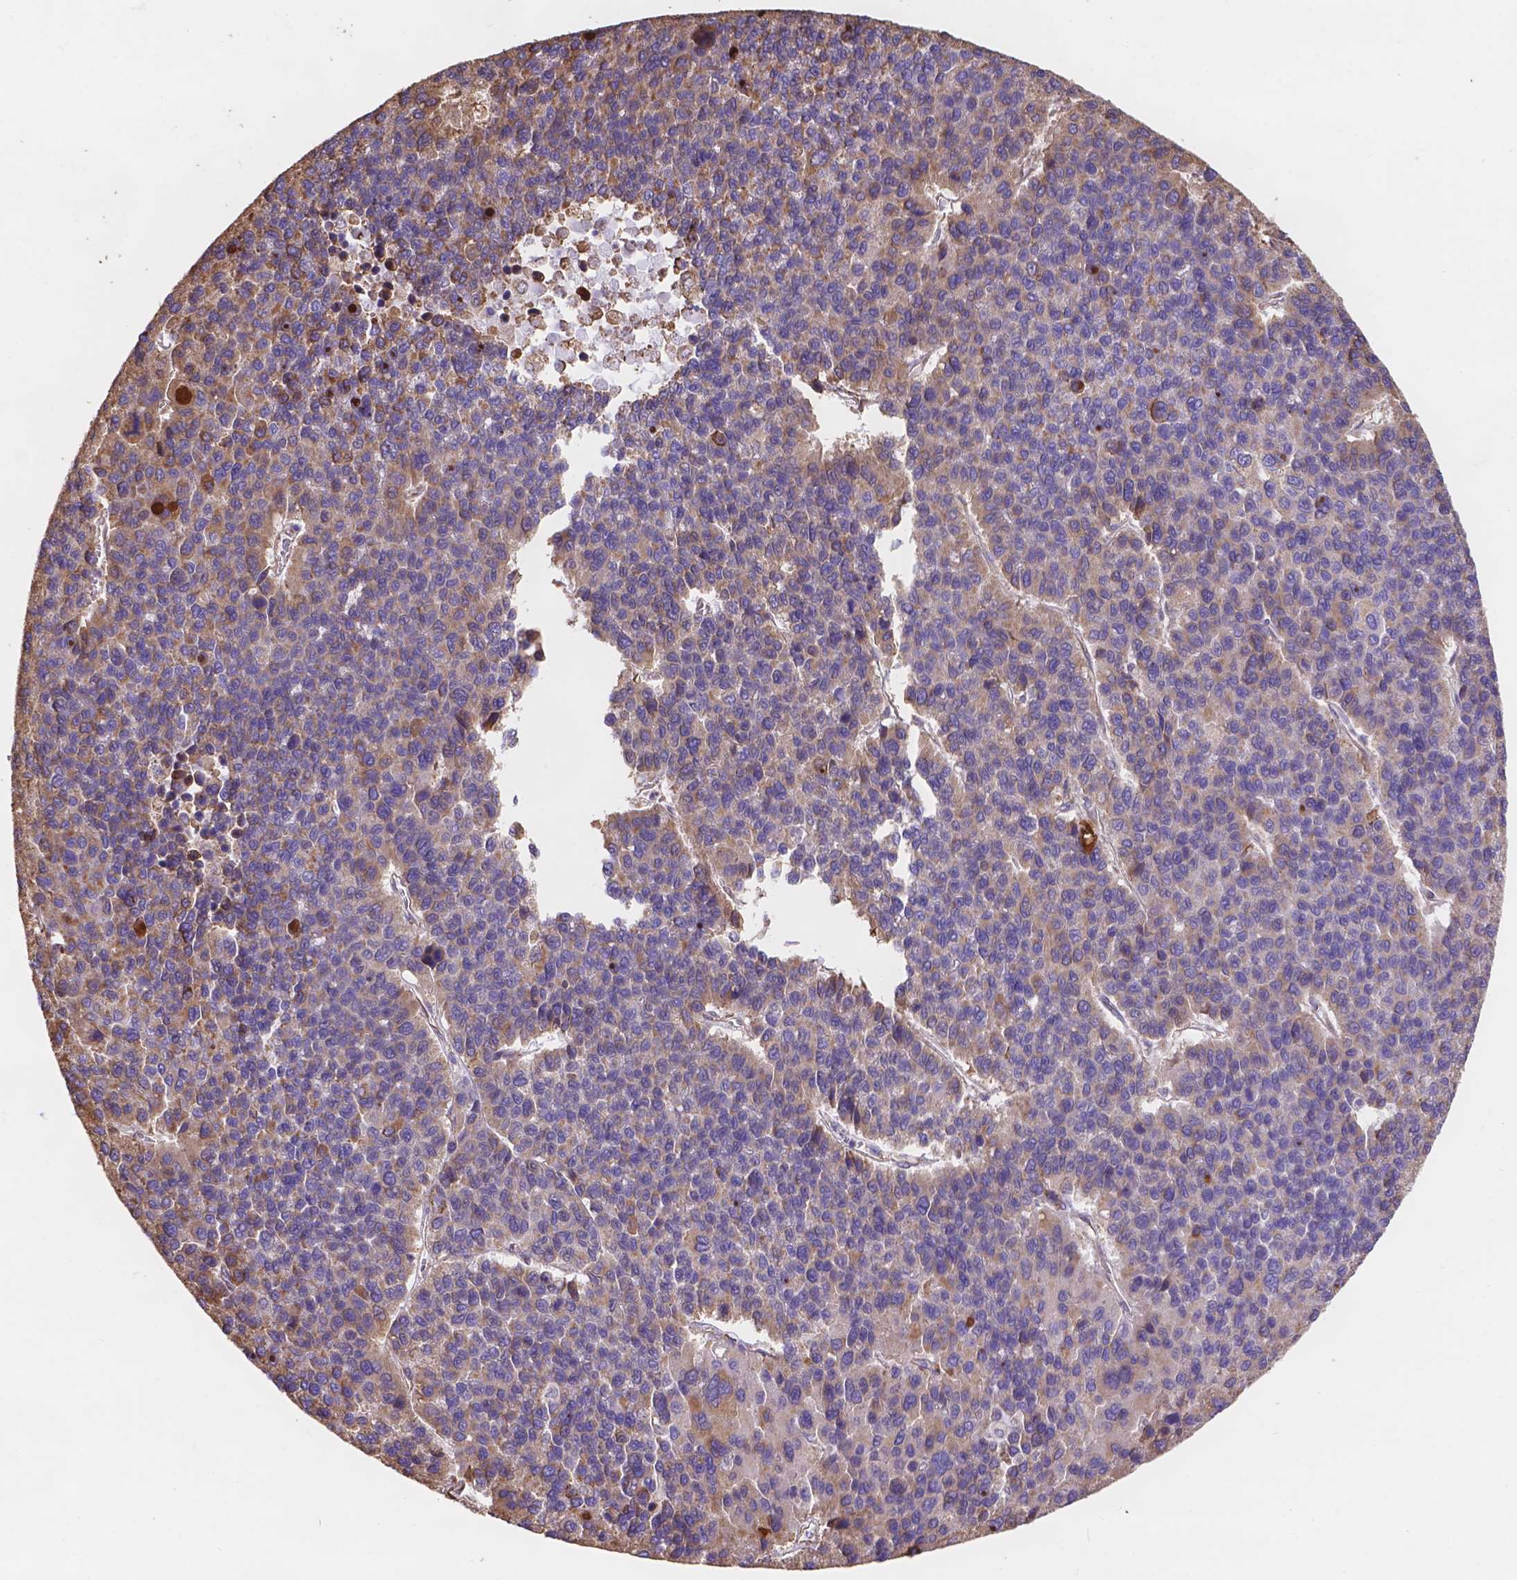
{"staining": {"intensity": "weak", "quantity": "<25%", "location": "cytoplasmic/membranous"}, "tissue": "liver cancer", "cell_type": "Tumor cells", "image_type": "cancer", "snomed": [{"axis": "morphology", "description": "Carcinoma, Hepatocellular, NOS"}, {"axis": "topography", "description": "Liver"}], "caption": "IHC micrograph of neoplastic tissue: hepatocellular carcinoma (liver) stained with DAB (3,3'-diaminobenzidine) reveals no significant protein expression in tumor cells. The staining is performed using DAB brown chromogen with nuclei counter-stained in using hematoxylin.", "gene": "IPO11", "patient": {"sex": "female", "age": 41}}